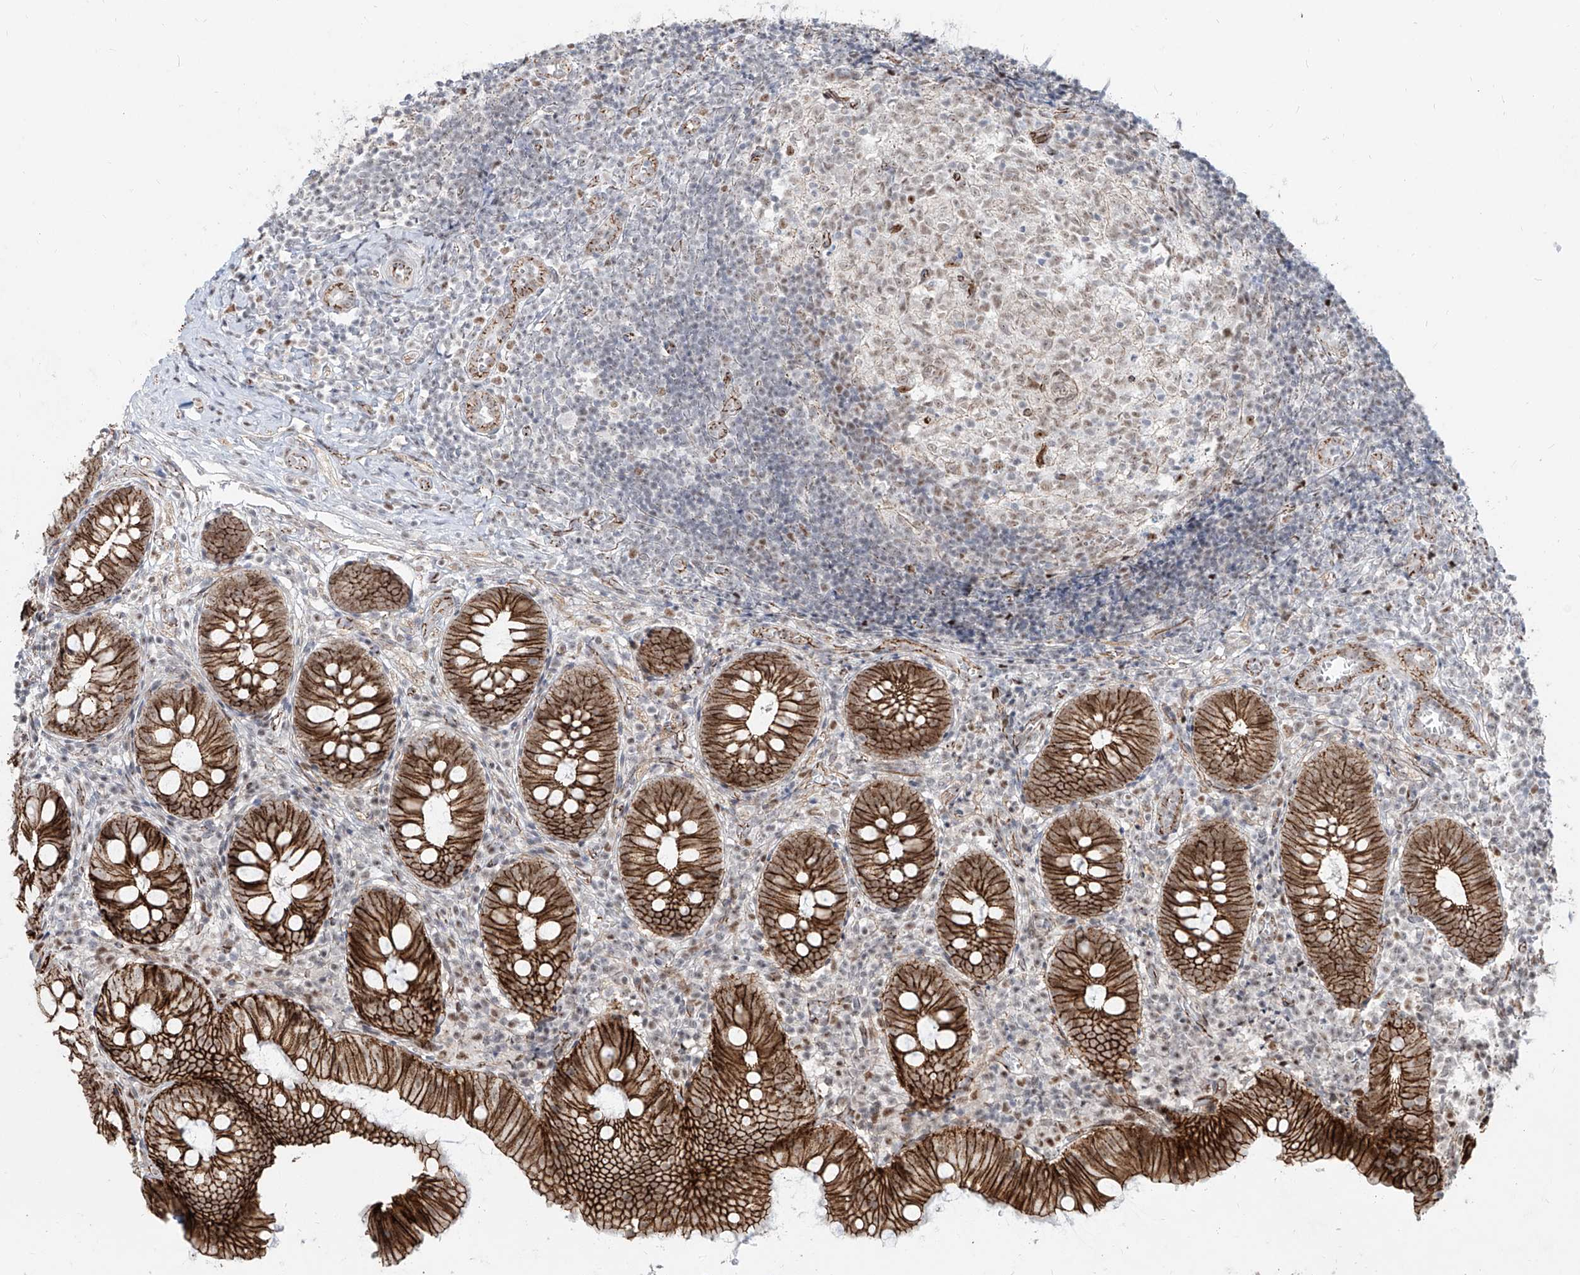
{"staining": {"intensity": "strong", "quantity": ">75%", "location": "cytoplasmic/membranous,nuclear"}, "tissue": "appendix", "cell_type": "Glandular cells", "image_type": "normal", "snomed": [{"axis": "morphology", "description": "Normal tissue, NOS"}, {"axis": "topography", "description": "Appendix"}], "caption": "Glandular cells exhibit high levels of strong cytoplasmic/membranous,nuclear expression in approximately >75% of cells in unremarkable appendix.", "gene": "ZNF710", "patient": {"sex": "male", "age": 8}}